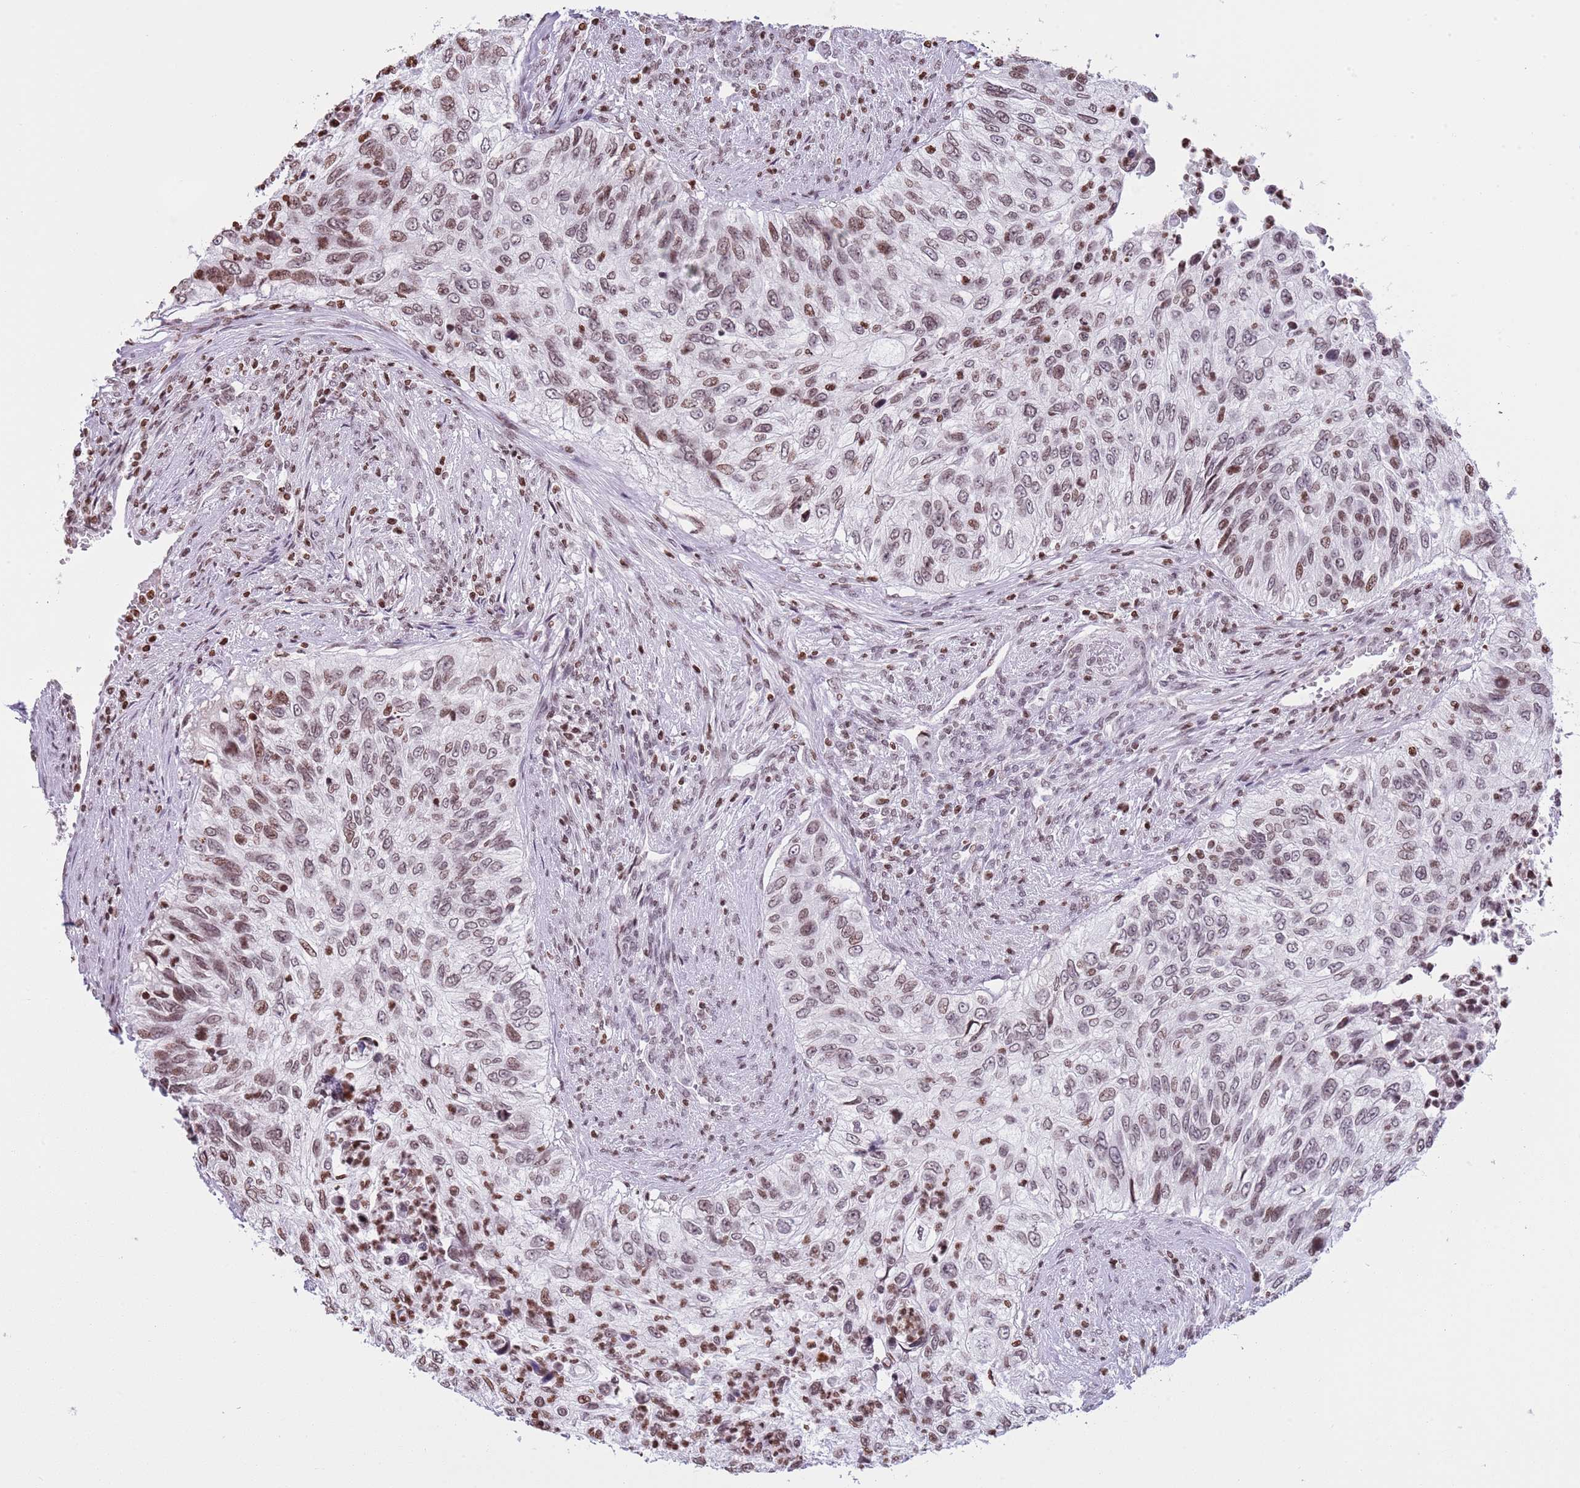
{"staining": {"intensity": "moderate", "quantity": ">75%", "location": "nuclear"}, "tissue": "urothelial cancer", "cell_type": "Tumor cells", "image_type": "cancer", "snomed": [{"axis": "morphology", "description": "Urothelial carcinoma, High grade"}, {"axis": "topography", "description": "Urinary bladder"}], "caption": "This image reveals urothelial carcinoma (high-grade) stained with immunohistochemistry to label a protein in brown. The nuclear of tumor cells show moderate positivity for the protein. Nuclei are counter-stained blue.", "gene": "KPNA3", "patient": {"sex": "female", "age": 60}}